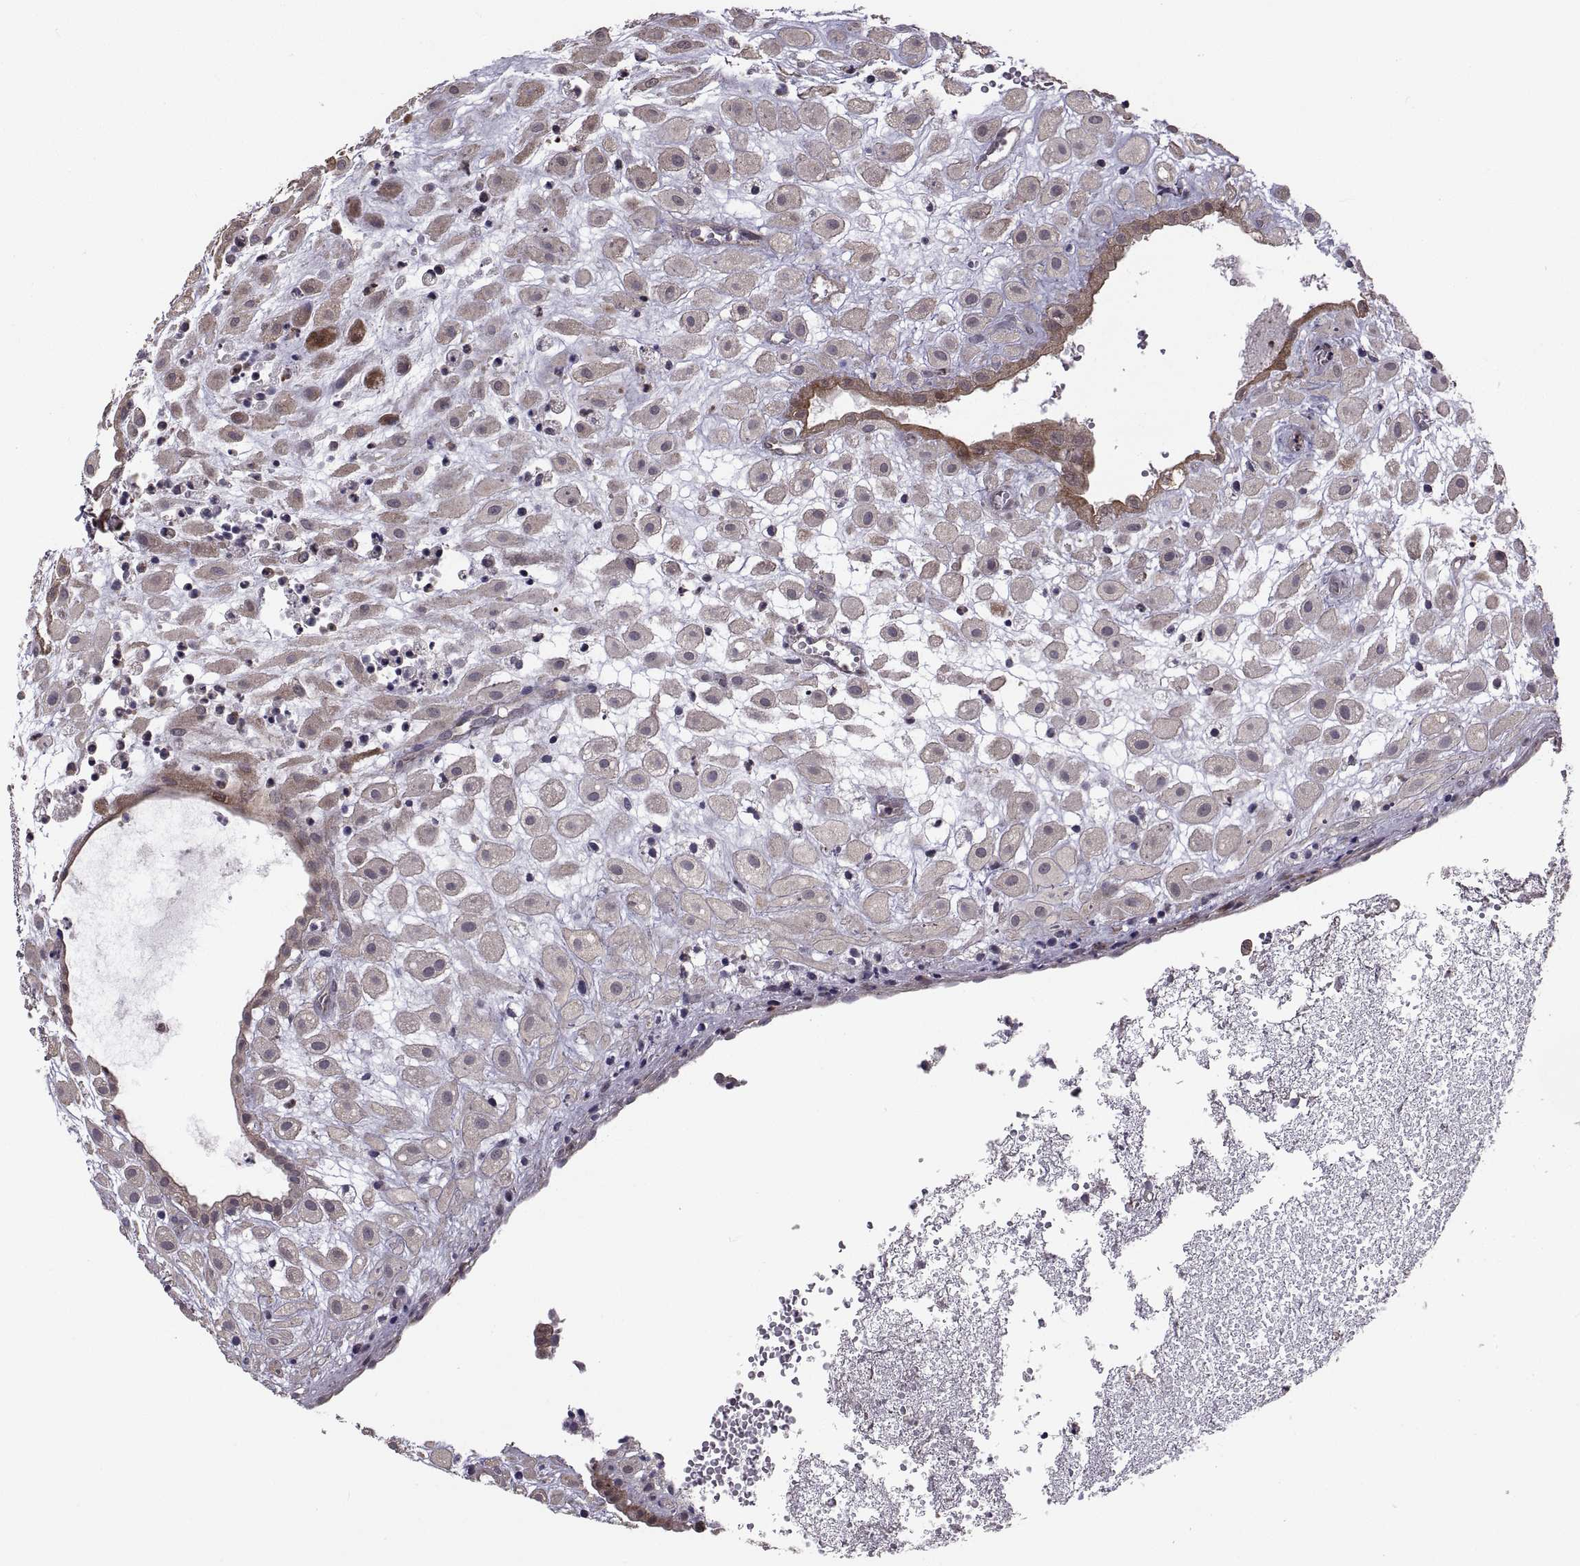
{"staining": {"intensity": "weak", "quantity": "<25%", "location": "cytoplasmic/membranous"}, "tissue": "placenta", "cell_type": "Decidual cells", "image_type": "normal", "snomed": [{"axis": "morphology", "description": "Normal tissue, NOS"}, {"axis": "topography", "description": "Placenta"}], "caption": "Photomicrograph shows no protein positivity in decidual cells of benign placenta.", "gene": "PMM2", "patient": {"sex": "female", "age": 24}}